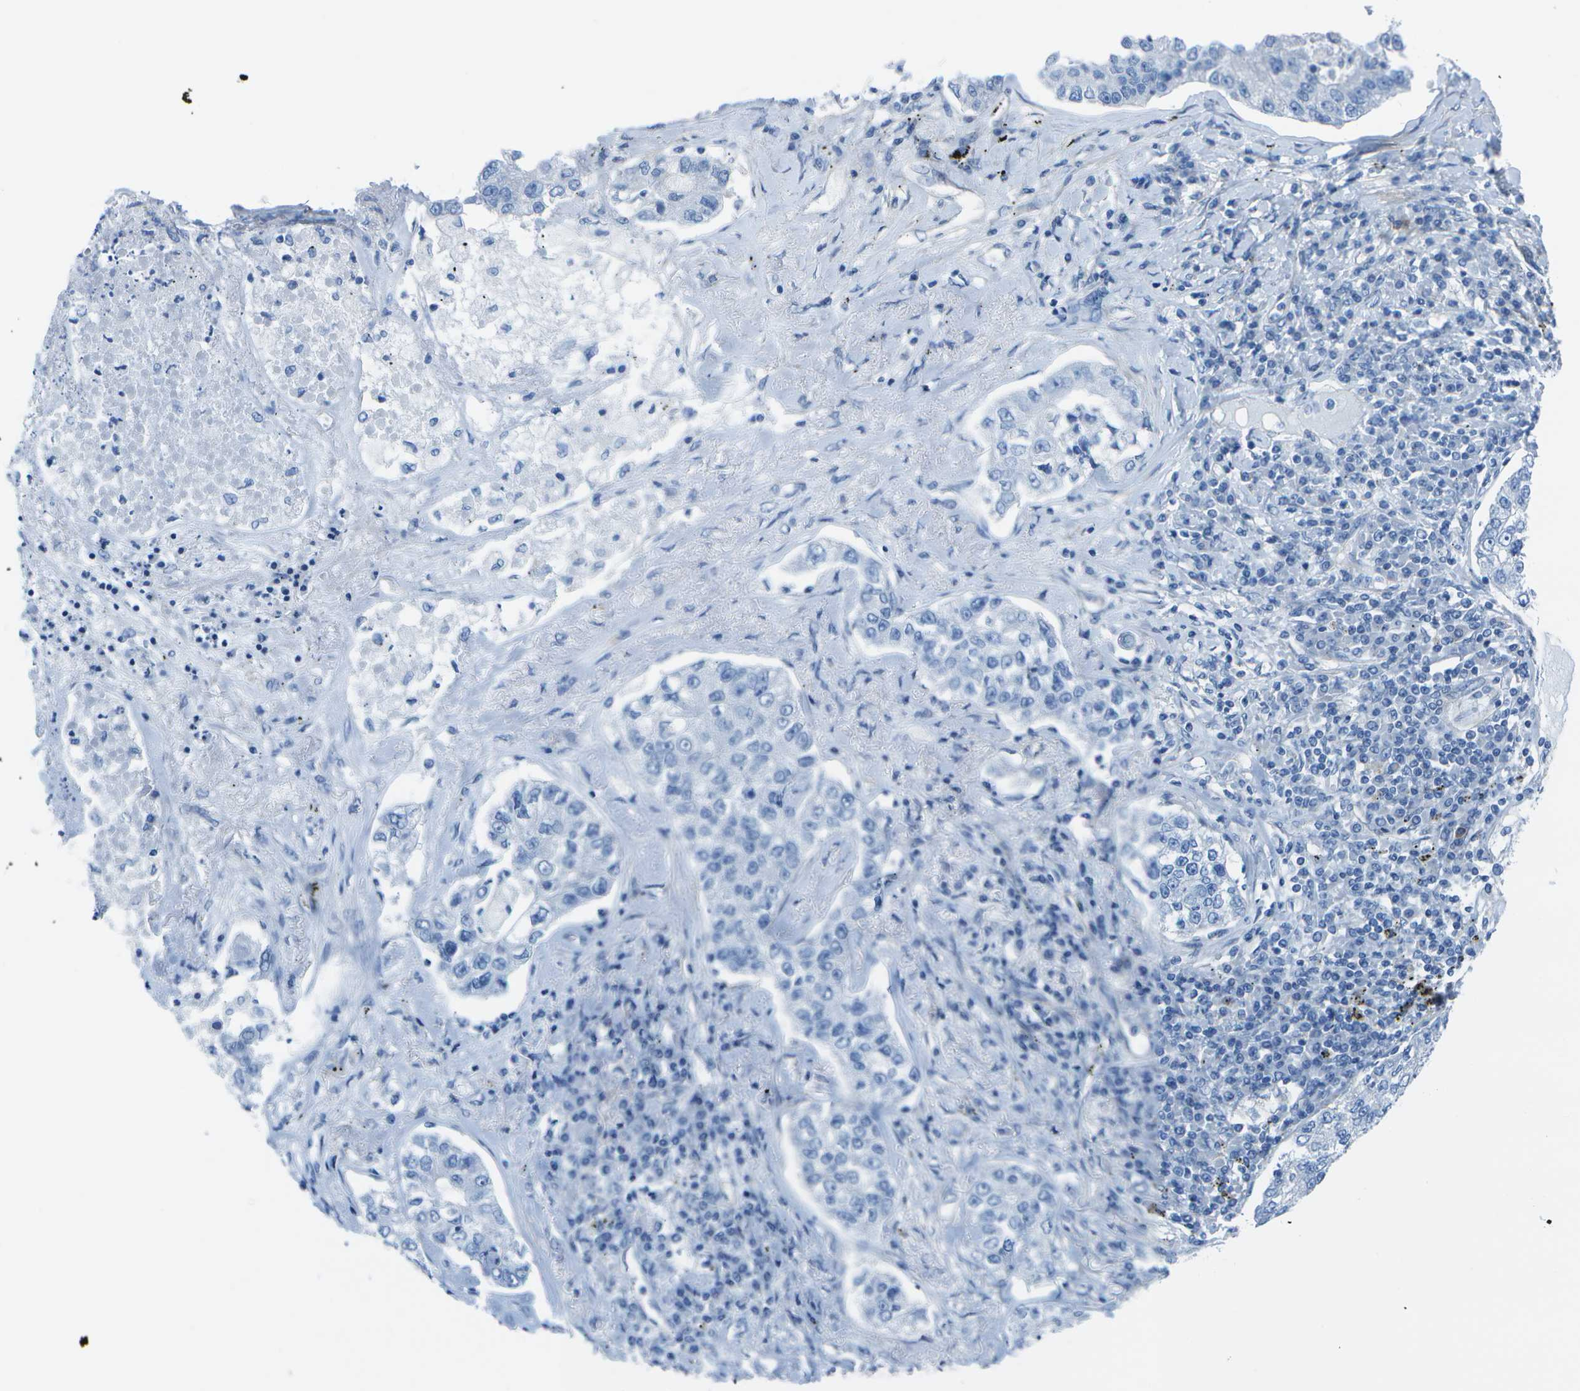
{"staining": {"intensity": "negative", "quantity": "none", "location": "none"}, "tissue": "lung cancer", "cell_type": "Tumor cells", "image_type": "cancer", "snomed": [{"axis": "morphology", "description": "Adenocarcinoma, NOS"}, {"axis": "topography", "description": "Lung"}], "caption": "There is no significant expression in tumor cells of lung cancer (adenocarcinoma). The staining was performed using DAB to visualize the protein expression in brown, while the nuclei were stained in blue with hematoxylin (Magnification: 20x).", "gene": "SORBS3", "patient": {"sex": "male", "age": 49}}